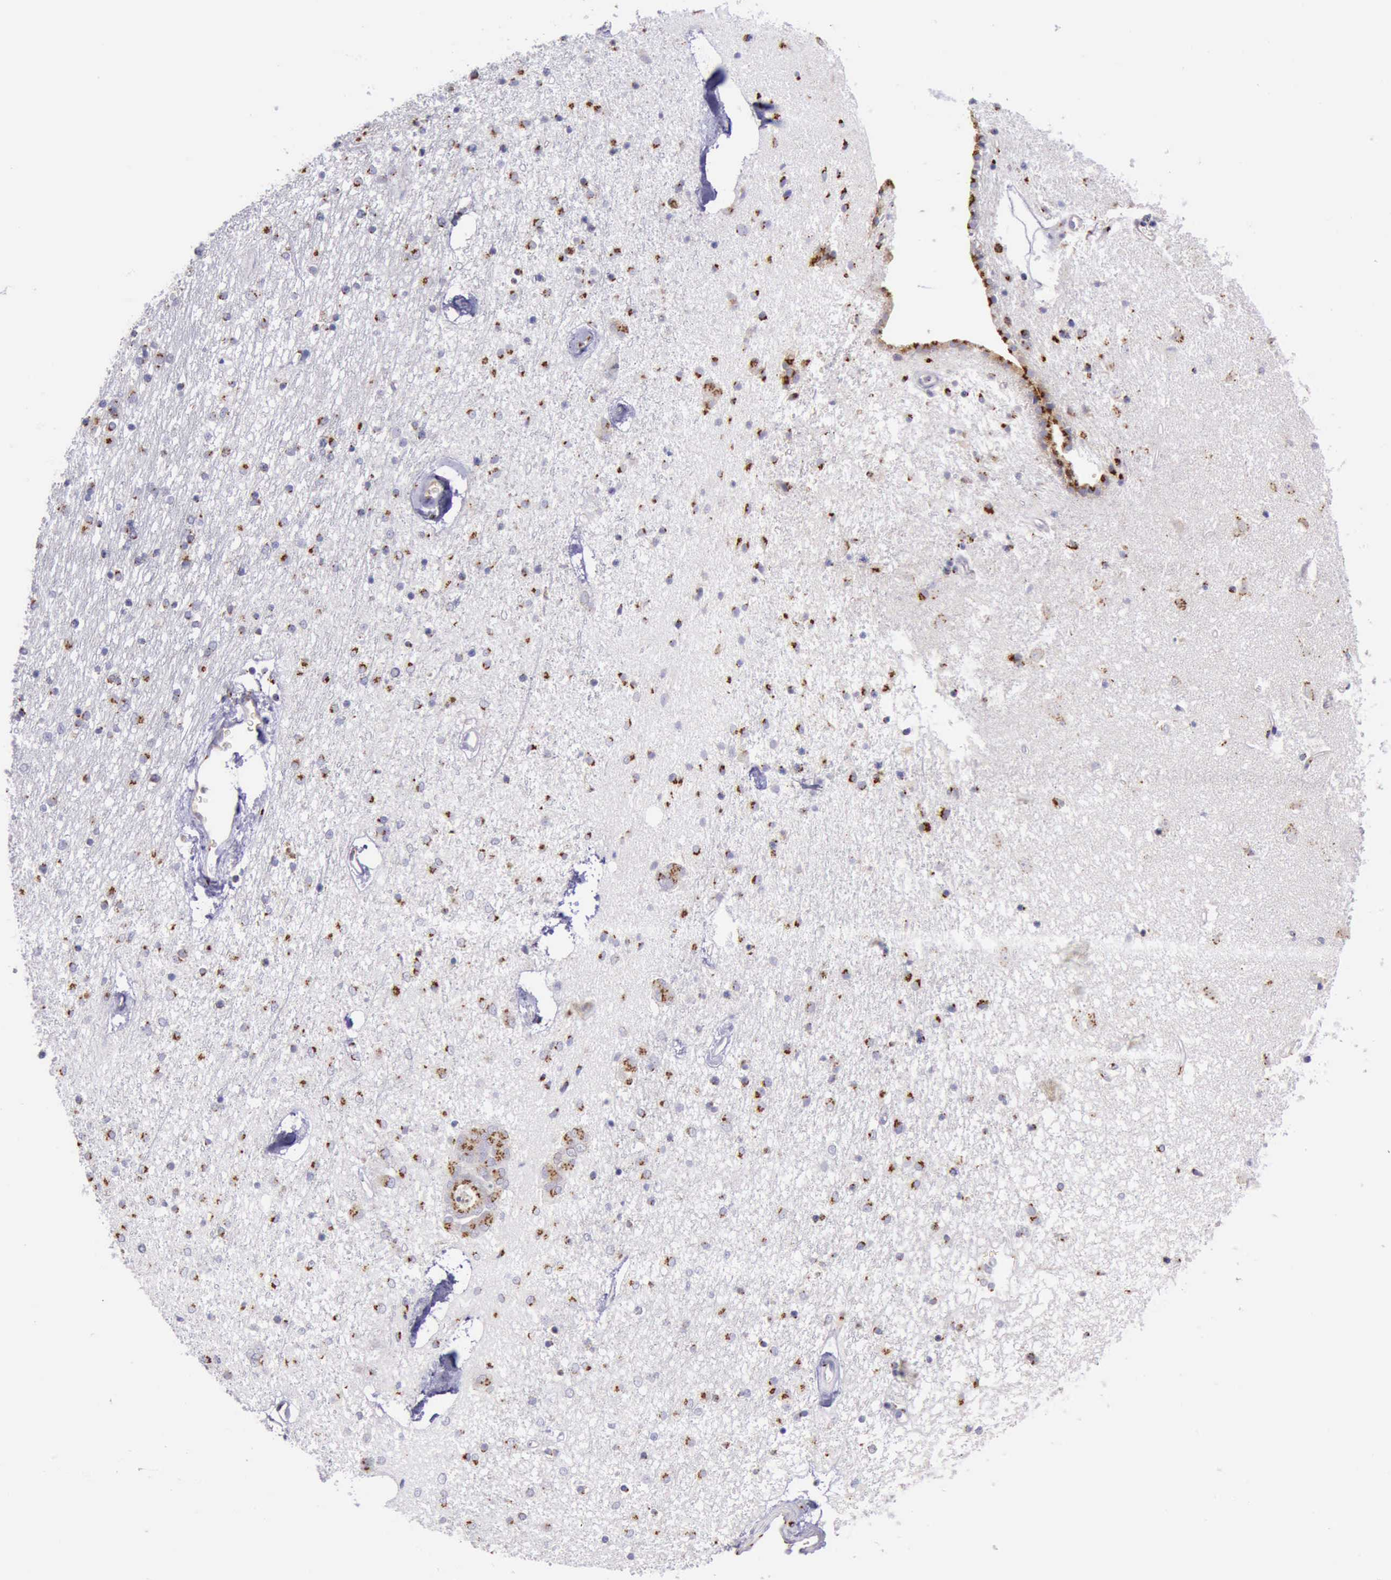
{"staining": {"intensity": "strong", "quantity": ">75%", "location": "cytoplasmic/membranous"}, "tissue": "caudate", "cell_type": "Glial cells", "image_type": "normal", "snomed": [{"axis": "morphology", "description": "Normal tissue, NOS"}, {"axis": "topography", "description": "Lateral ventricle wall"}], "caption": "About >75% of glial cells in benign human caudate demonstrate strong cytoplasmic/membranous protein staining as visualized by brown immunohistochemical staining.", "gene": "GOLGA5", "patient": {"sex": "female", "age": 54}}